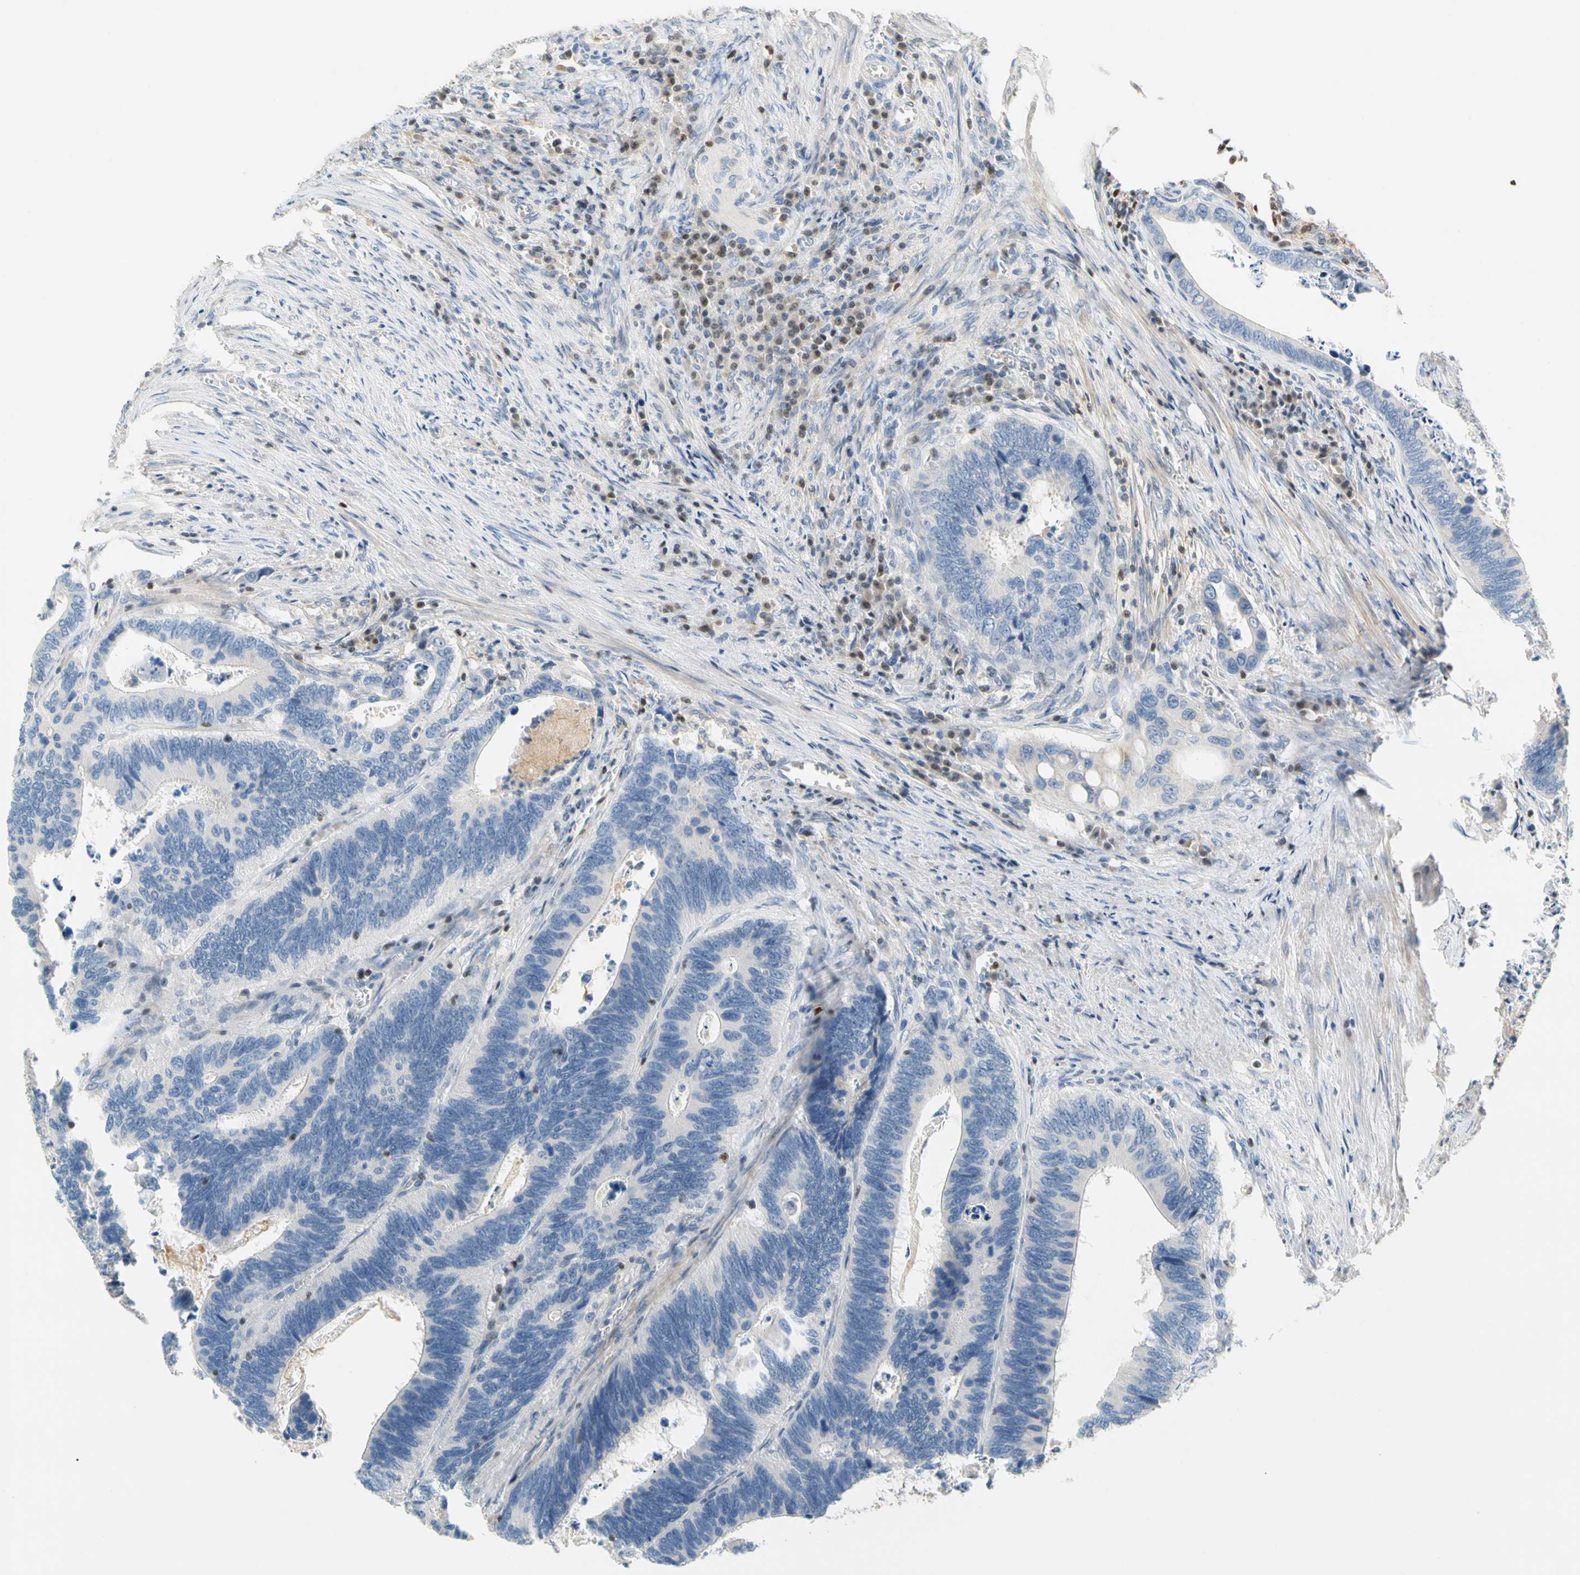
{"staining": {"intensity": "negative", "quantity": "none", "location": "none"}, "tissue": "colorectal cancer", "cell_type": "Tumor cells", "image_type": "cancer", "snomed": [{"axis": "morphology", "description": "Adenocarcinoma, NOS"}, {"axis": "topography", "description": "Colon"}], "caption": "An image of human colorectal adenocarcinoma is negative for staining in tumor cells. (IHC, brightfield microscopy, high magnification).", "gene": "SP140", "patient": {"sex": "male", "age": 72}}